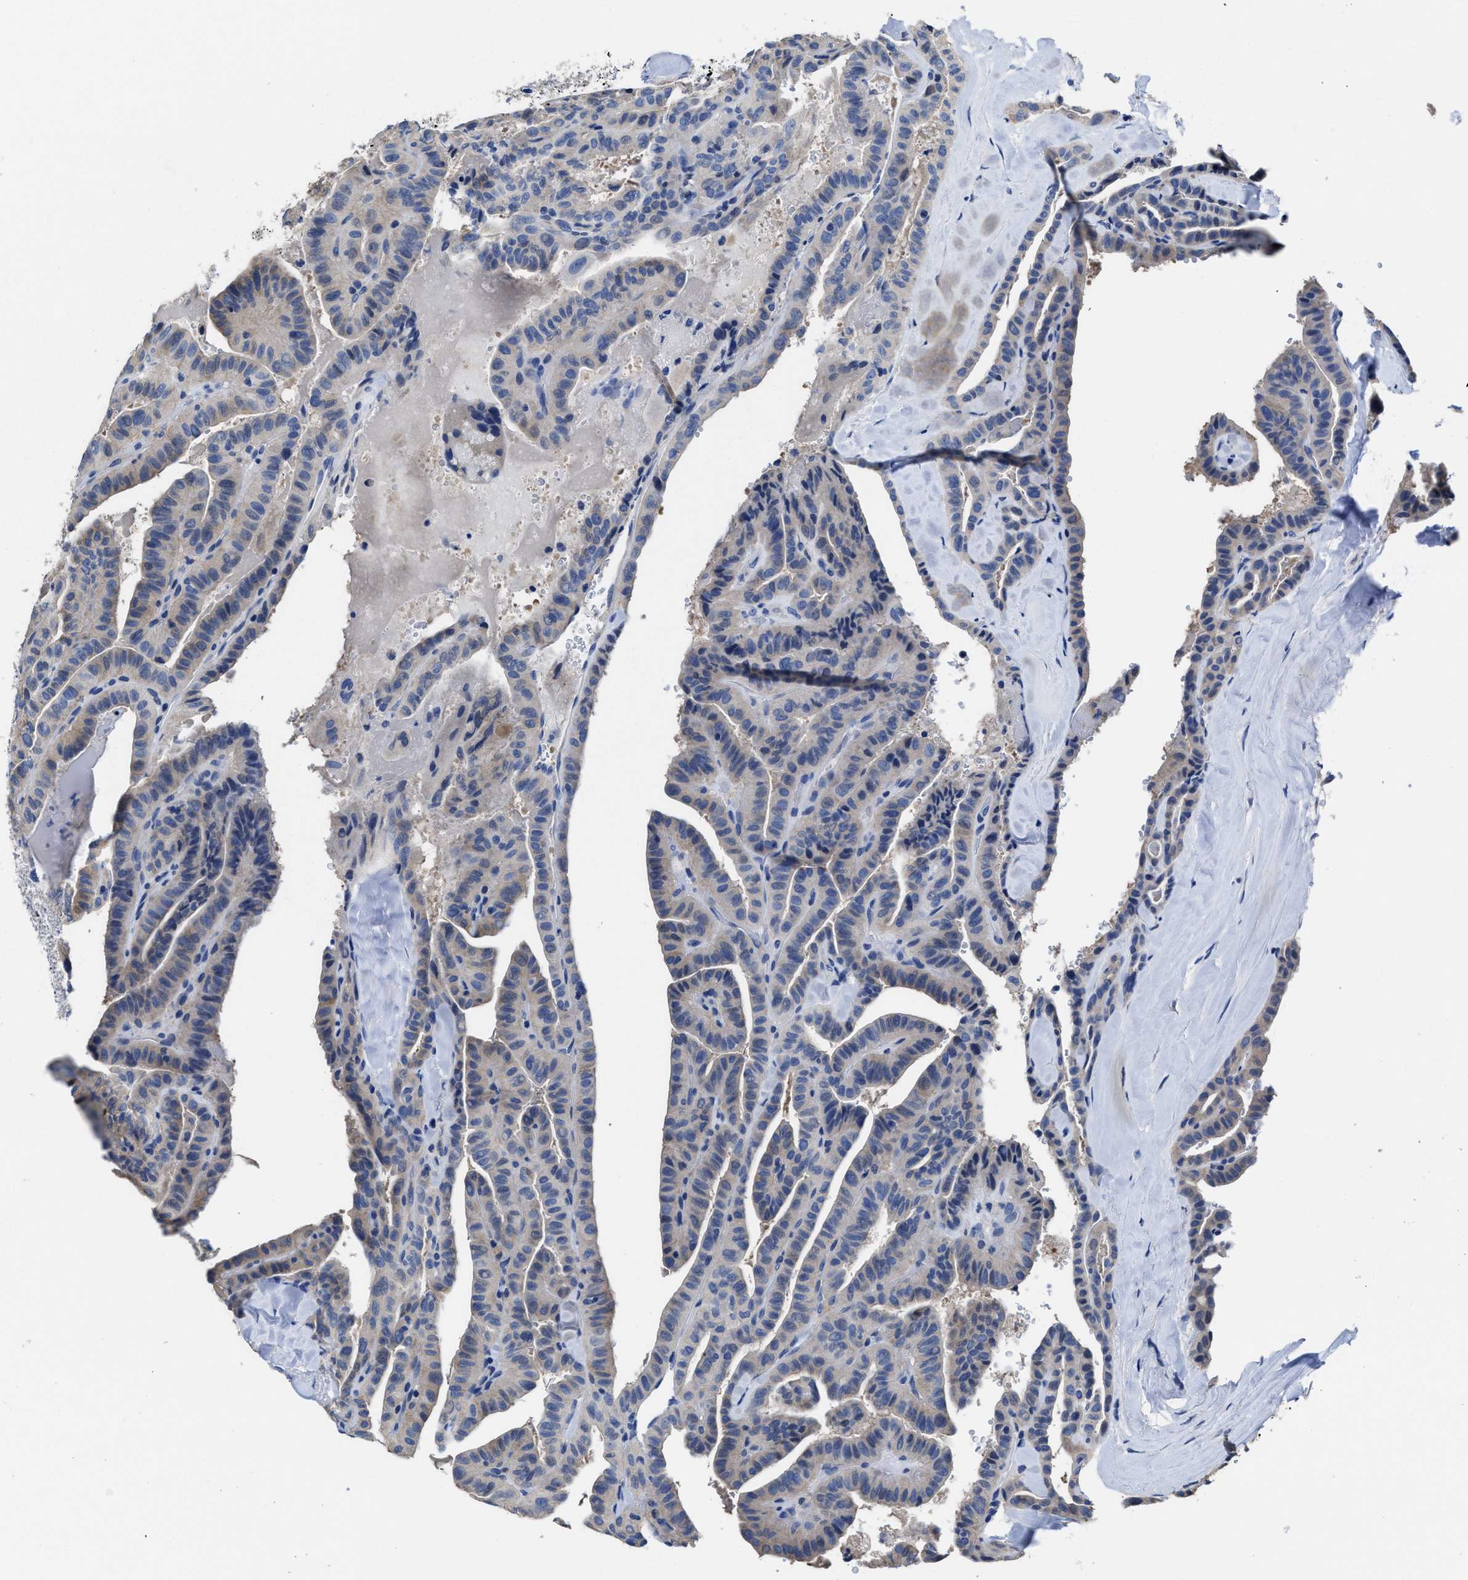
{"staining": {"intensity": "negative", "quantity": "none", "location": "none"}, "tissue": "thyroid cancer", "cell_type": "Tumor cells", "image_type": "cancer", "snomed": [{"axis": "morphology", "description": "Papillary adenocarcinoma, NOS"}, {"axis": "topography", "description": "Thyroid gland"}], "caption": "IHC micrograph of thyroid papillary adenocarcinoma stained for a protein (brown), which demonstrates no staining in tumor cells. (DAB (3,3'-diaminobenzidine) immunohistochemistry with hematoxylin counter stain).", "gene": "HOOK1", "patient": {"sex": "male", "age": 77}}